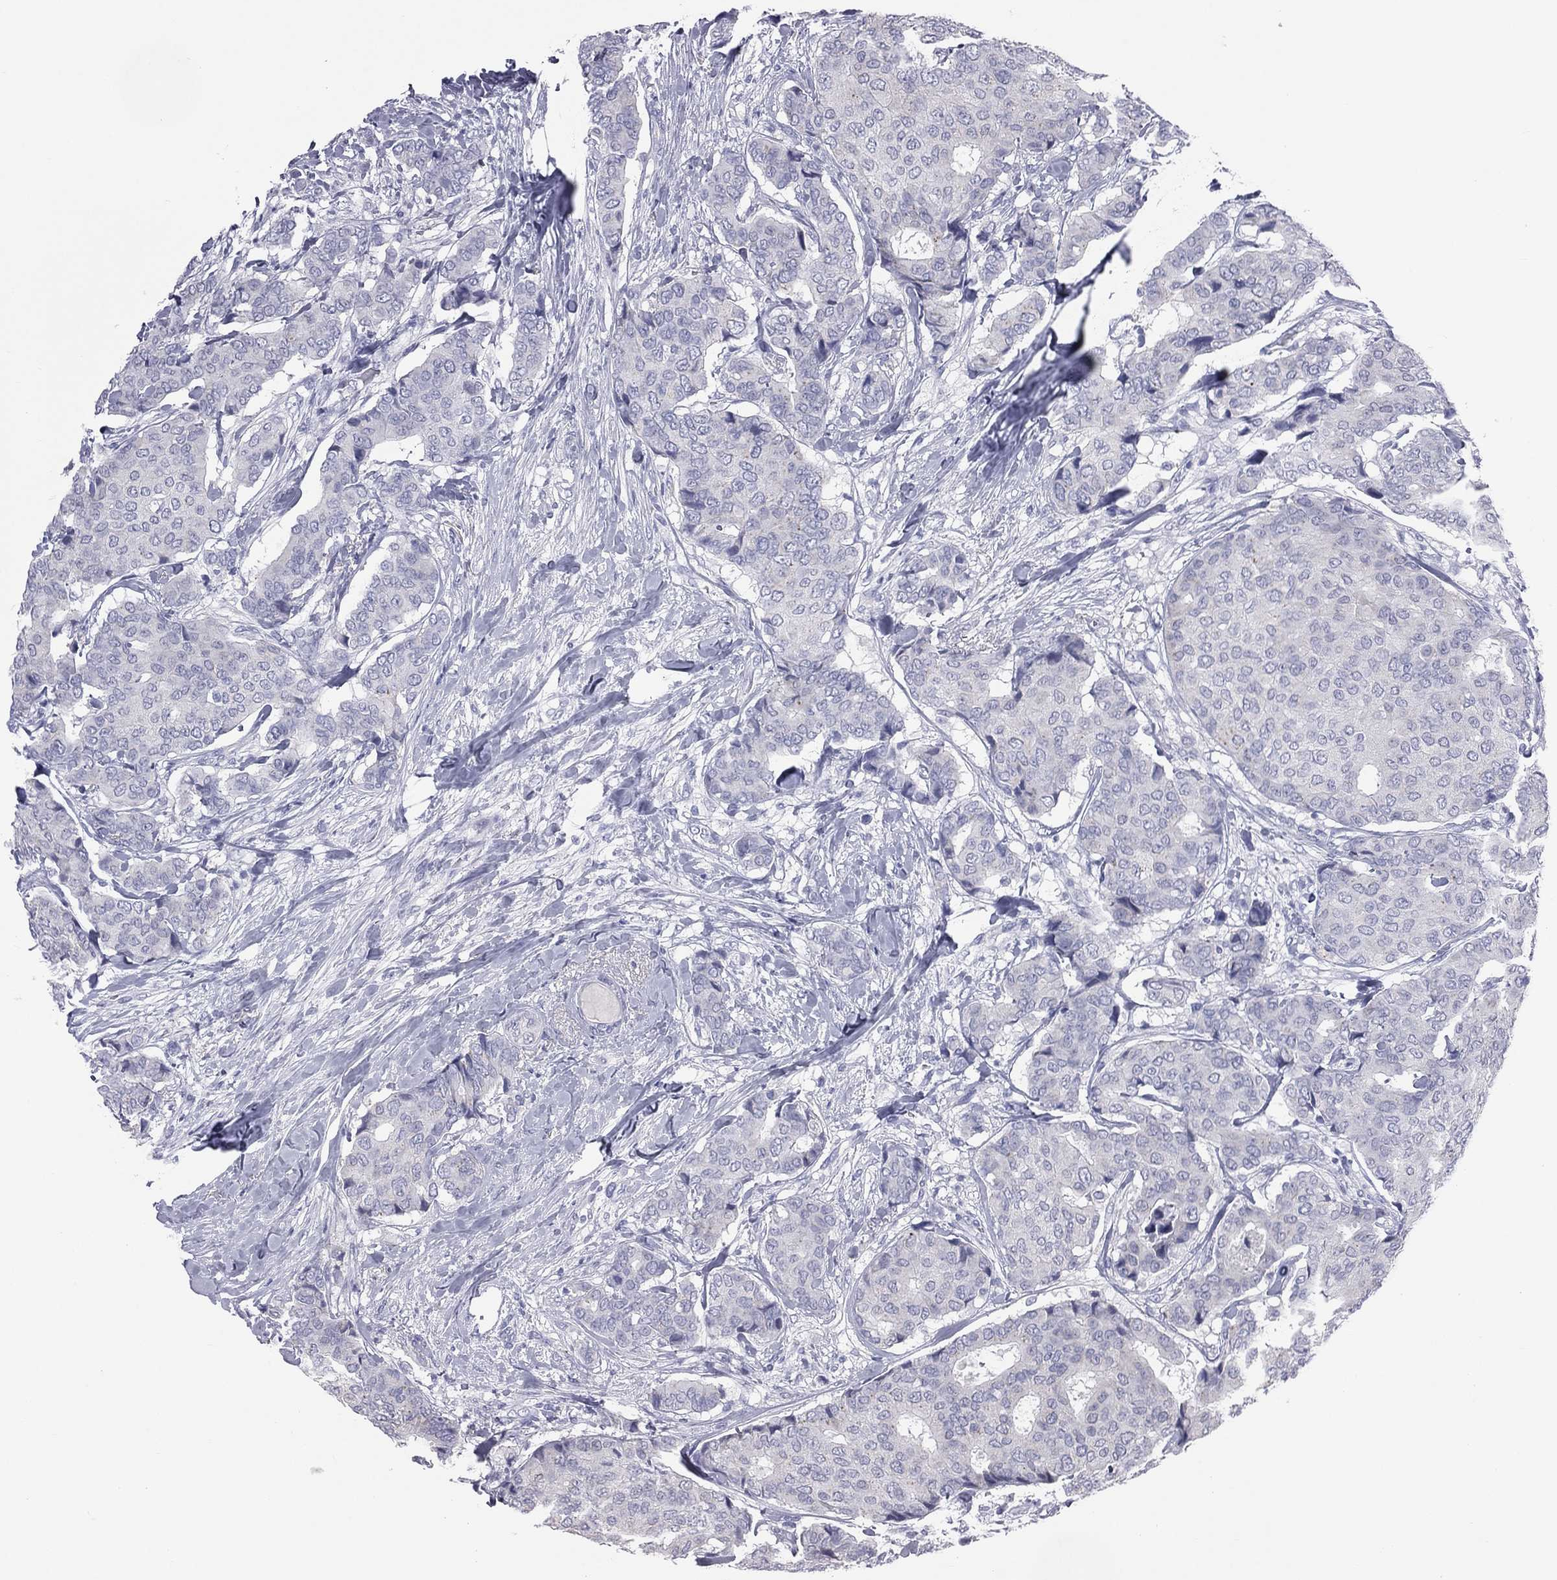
{"staining": {"intensity": "negative", "quantity": "none", "location": "none"}, "tissue": "breast cancer", "cell_type": "Tumor cells", "image_type": "cancer", "snomed": [{"axis": "morphology", "description": "Duct carcinoma"}, {"axis": "topography", "description": "Breast"}], "caption": "IHC micrograph of neoplastic tissue: invasive ductal carcinoma (breast) stained with DAB (3,3'-diaminobenzidine) demonstrates no significant protein staining in tumor cells. (DAB (3,3'-diaminobenzidine) IHC, high magnification).", "gene": "MLN", "patient": {"sex": "female", "age": 75}}